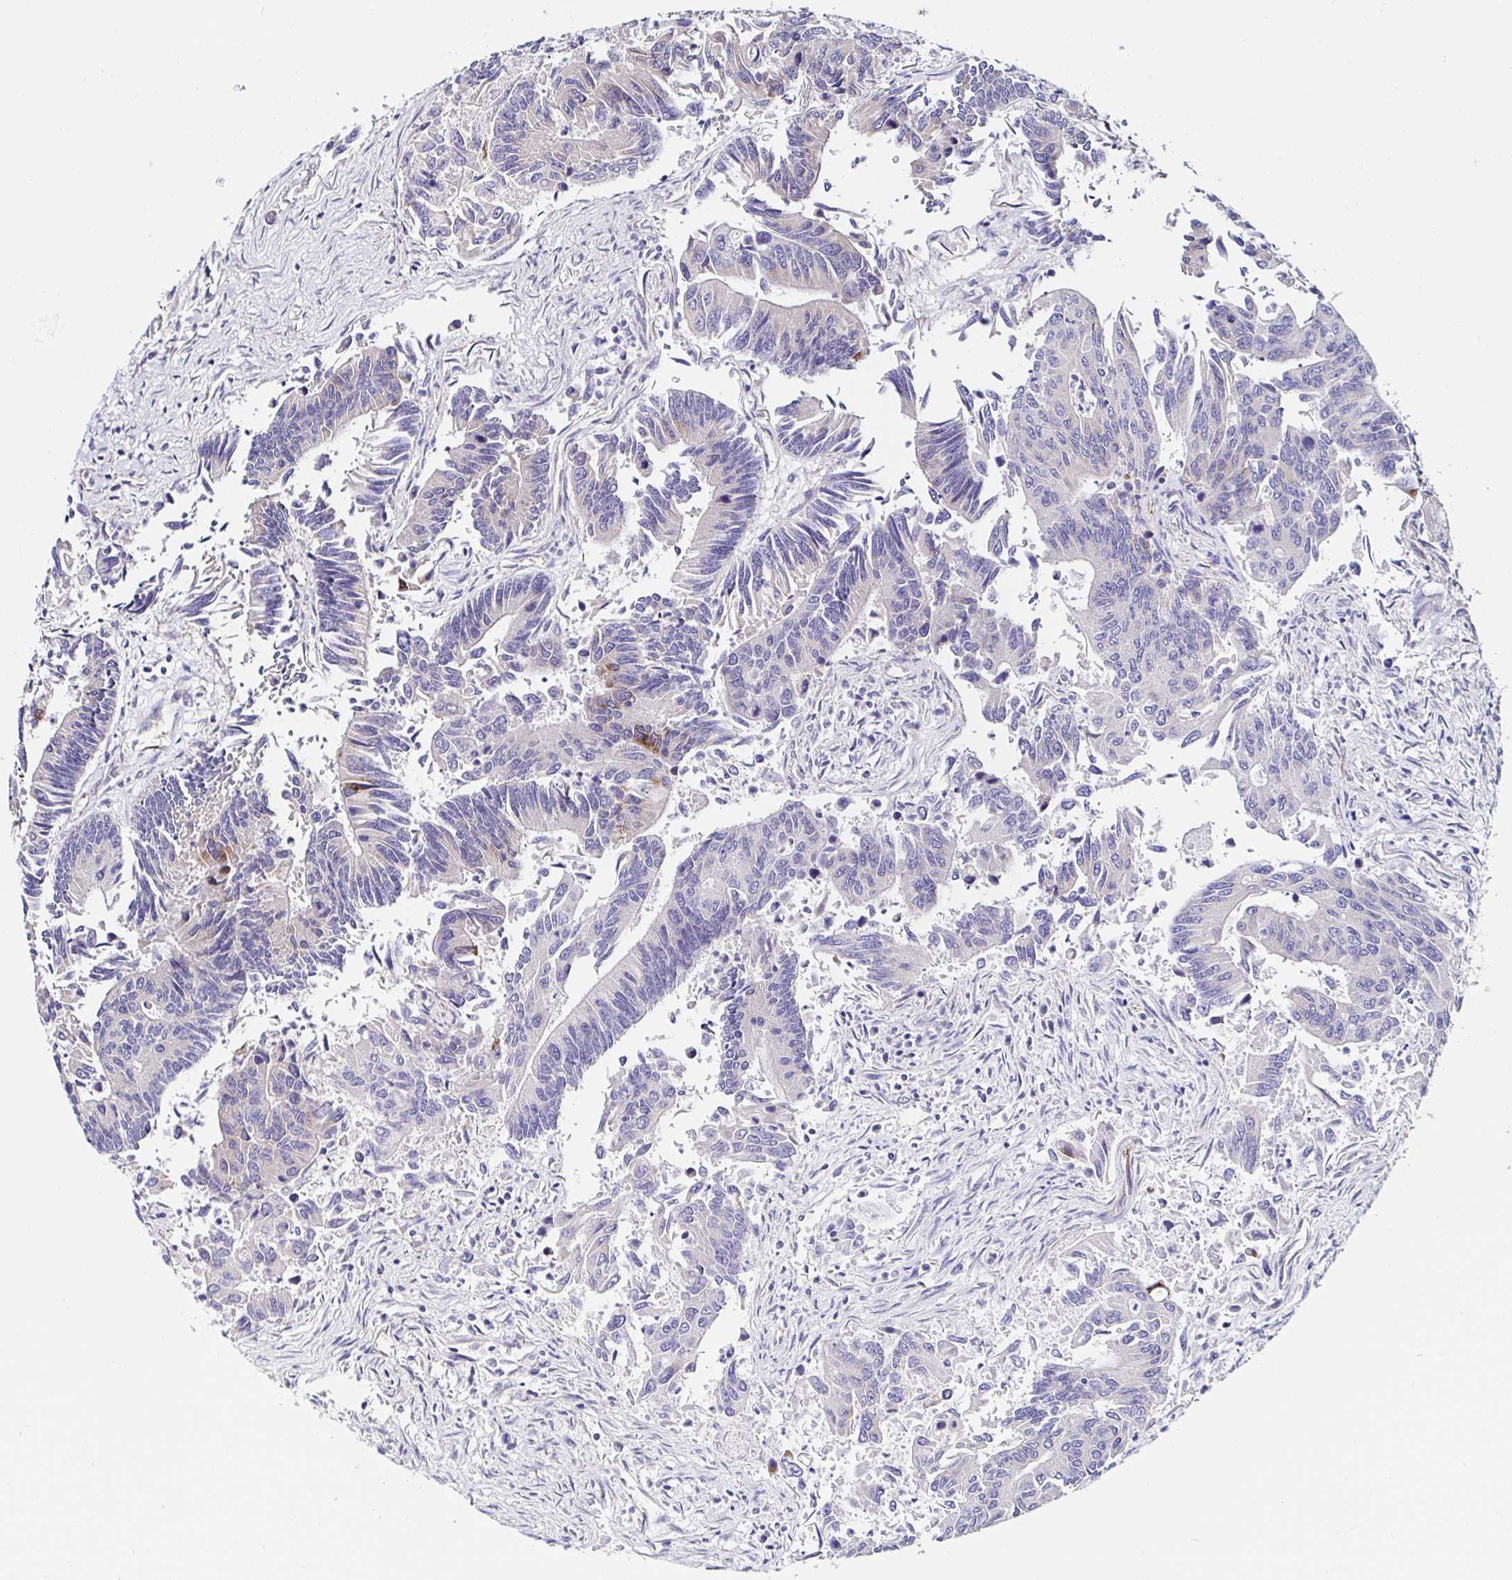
{"staining": {"intensity": "negative", "quantity": "none", "location": "none"}, "tissue": "colorectal cancer", "cell_type": "Tumor cells", "image_type": "cancer", "snomed": [{"axis": "morphology", "description": "Adenocarcinoma, NOS"}, {"axis": "topography", "description": "Colon"}], "caption": "IHC of human colorectal cancer displays no staining in tumor cells. The staining was performed using DAB to visualize the protein expression in brown, while the nuclei were stained in blue with hematoxylin (Magnification: 20x).", "gene": "VSIG2", "patient": {"sex": "female", "age": 67}}